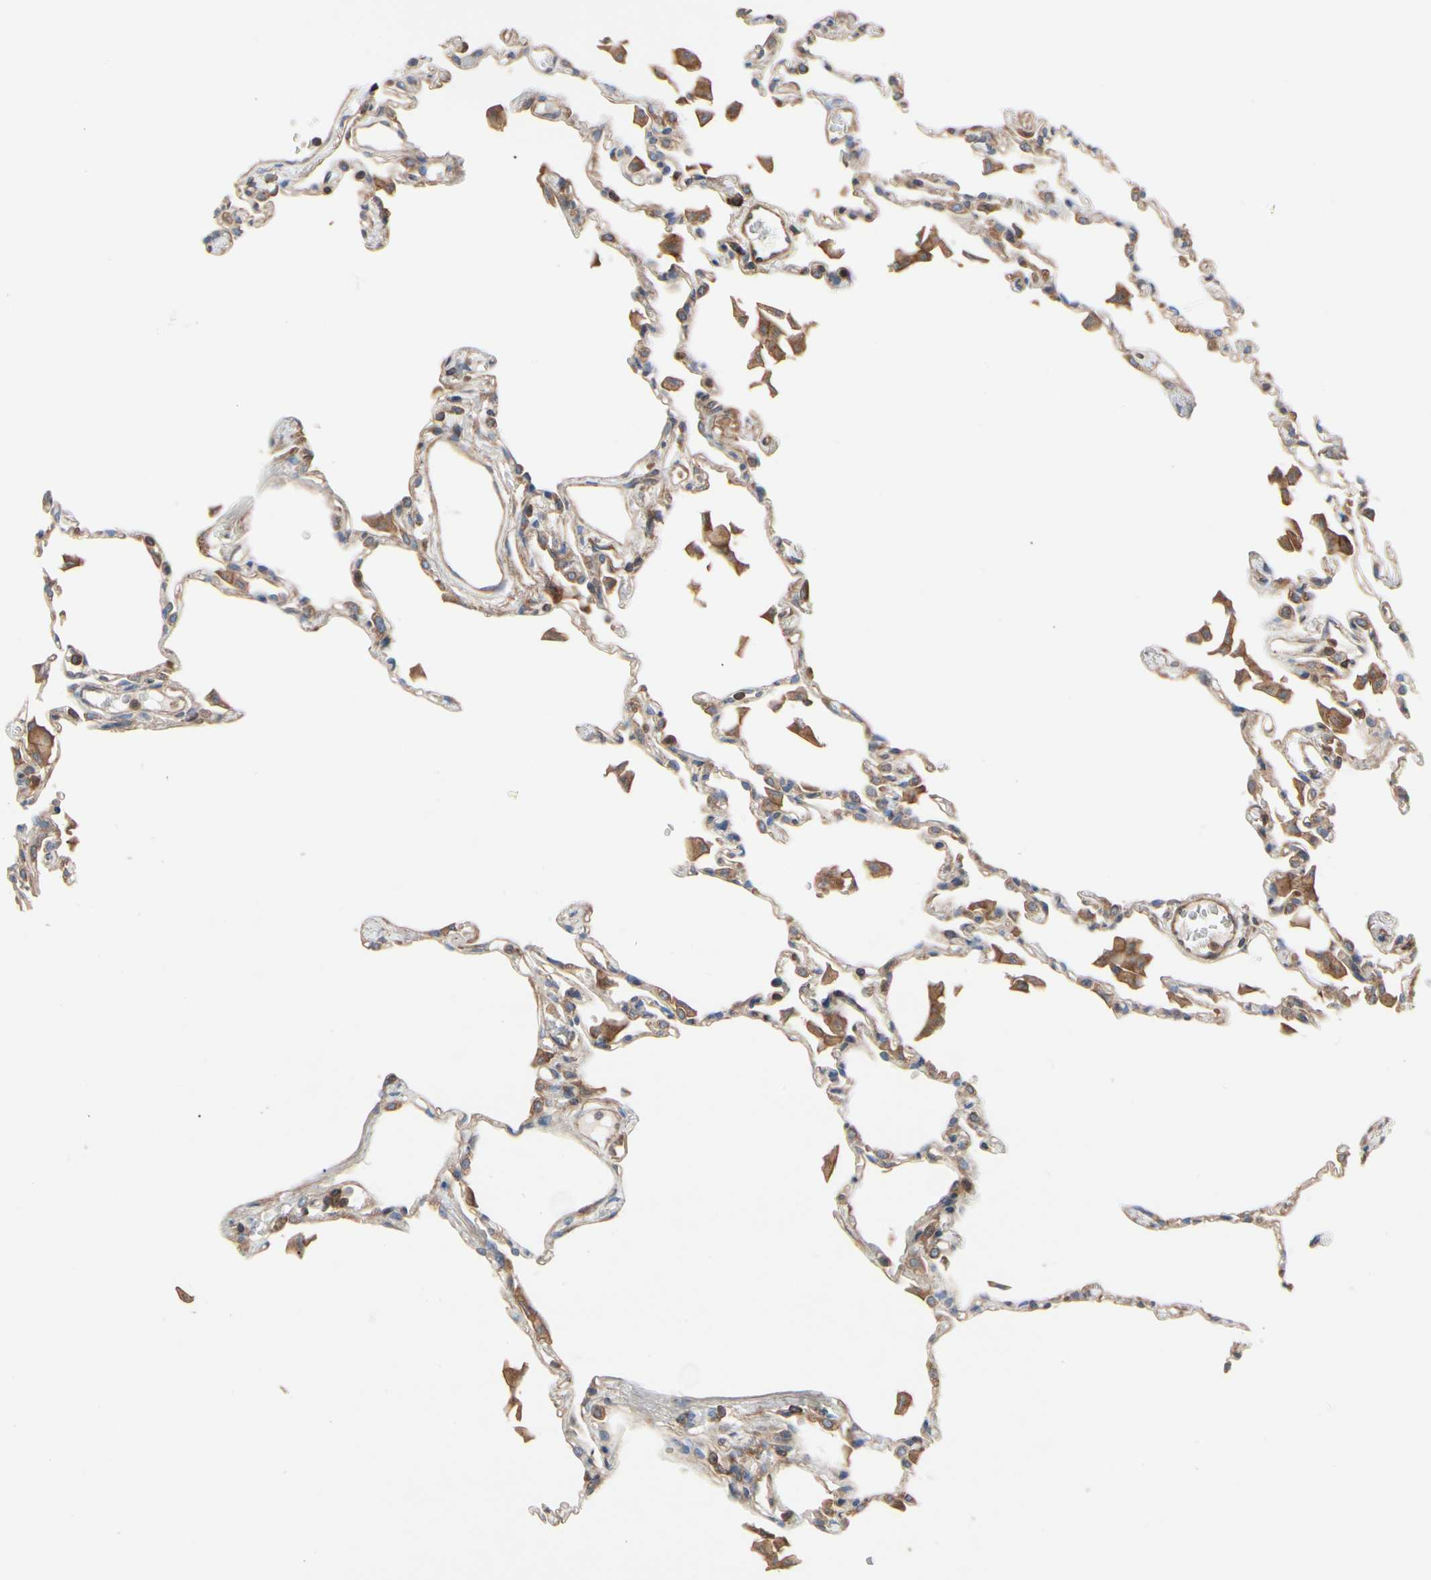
{"staining": {"intensity": "weak", "quantity": "<25%", "location": "cytoplasmic/membranous"}, "tissue": "lung", "cell_type": "Alveolar cells", "image_type": "normal", "snomed": [{"axis": "morphology", "description": "Normal tissue, NOS"}, {"axis": "topography", "description": "Lung"}], "caption": "A high-resolution photomicrograph shows immunohistochemistry (IHC) staining of benign lung, which shows no significant positivity in alveolar cells.", "gene": "ROCK1", "patient": {"sex": "female", "age": 49}}